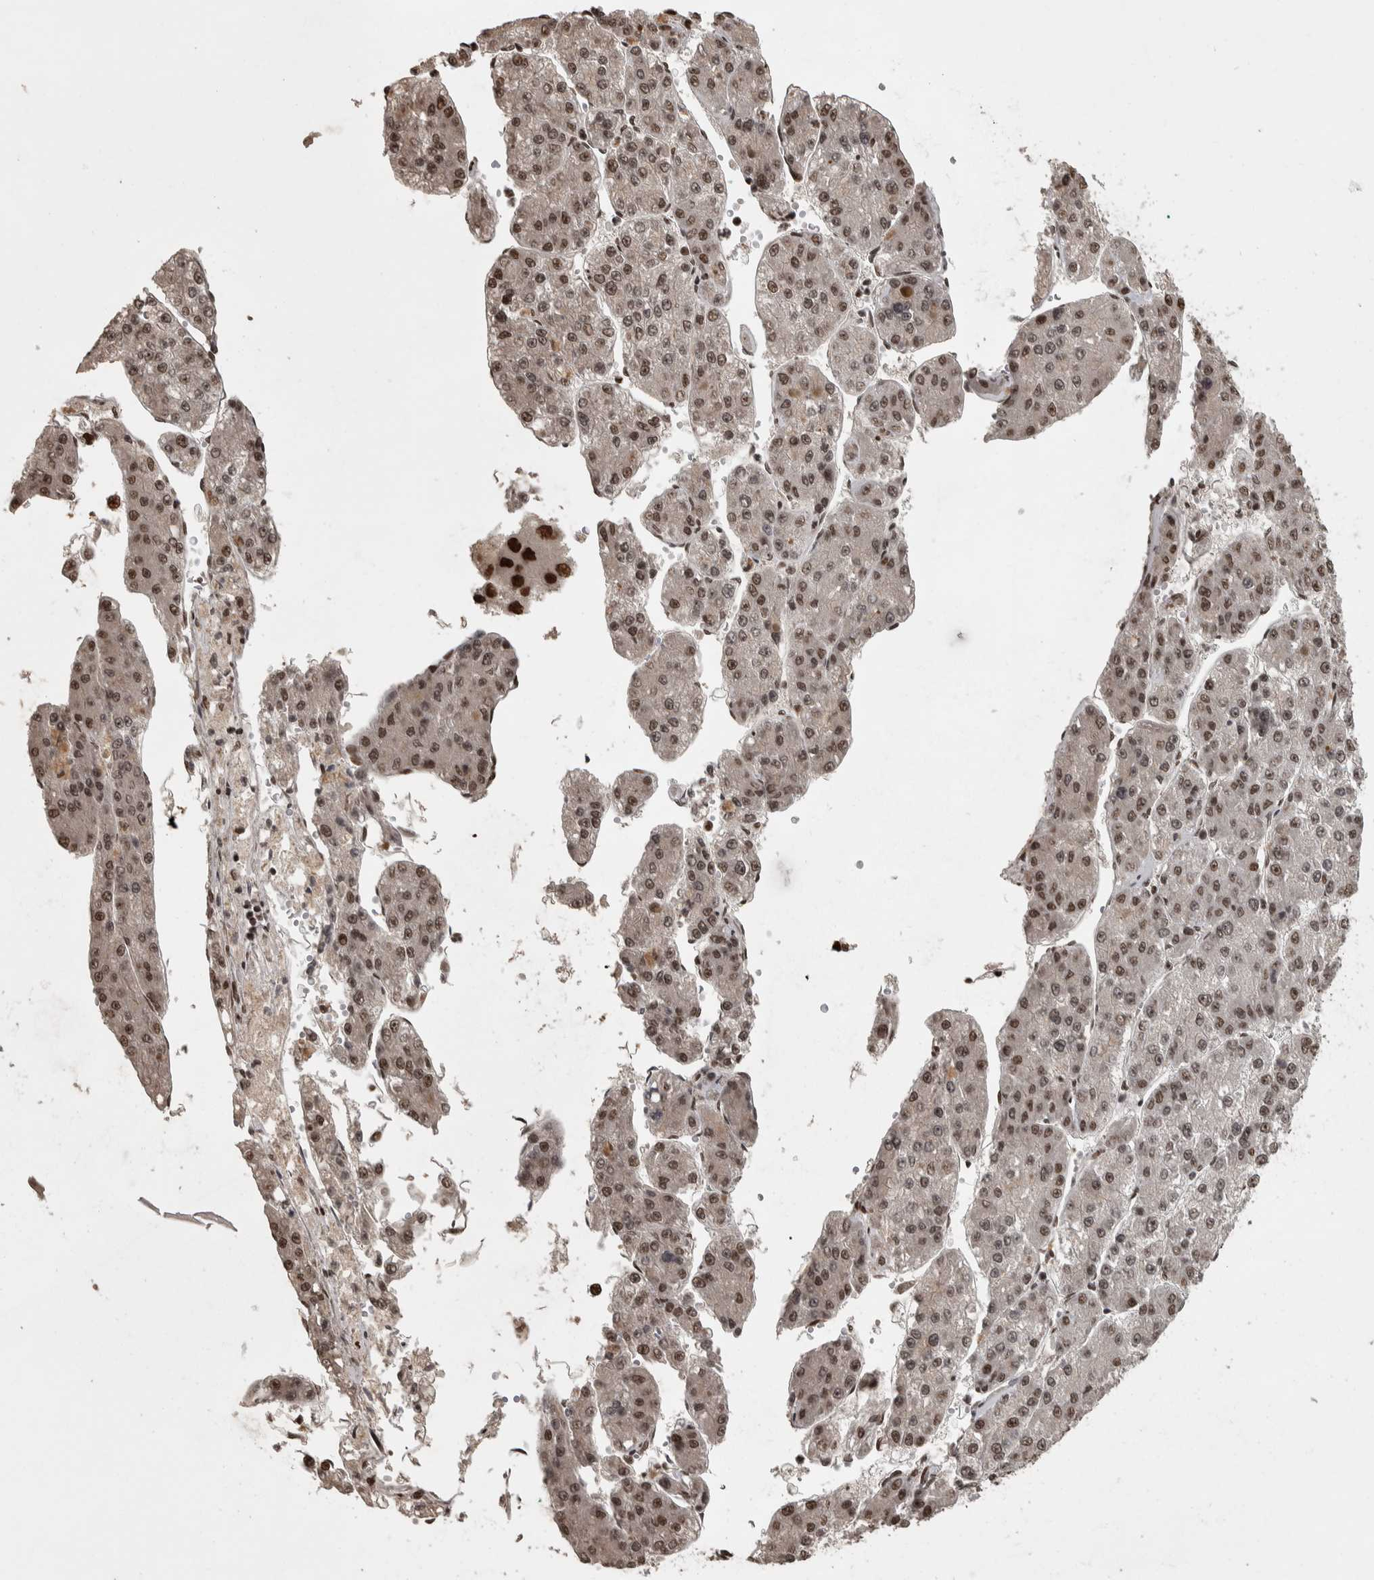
{"staining": {"intensity": "moderate", "quantity": ">75%", "location": "nuclear"}, "tissue": "liver cancer", "cell_type": "Tumor cells", "image_type": "cancer", "snomed": [{"axis": "morphology", "description": "Carcinoma, Hepatocellular, NOS"}, {"axis": "topography", "description": "Liver"}], "caption": "Immunohistochemical staining of human liver cancer (hepatocellular carcinoma) shows medium levels of moderate nuclear staining in approximately >75% of tumor cells. Using DAB (brown) and hematoxylin (blue) stains, captured at high magnification using brightfield microscopy.", "gene": "ZFHX4", "patient": {"sex": "female", "age": 73}}